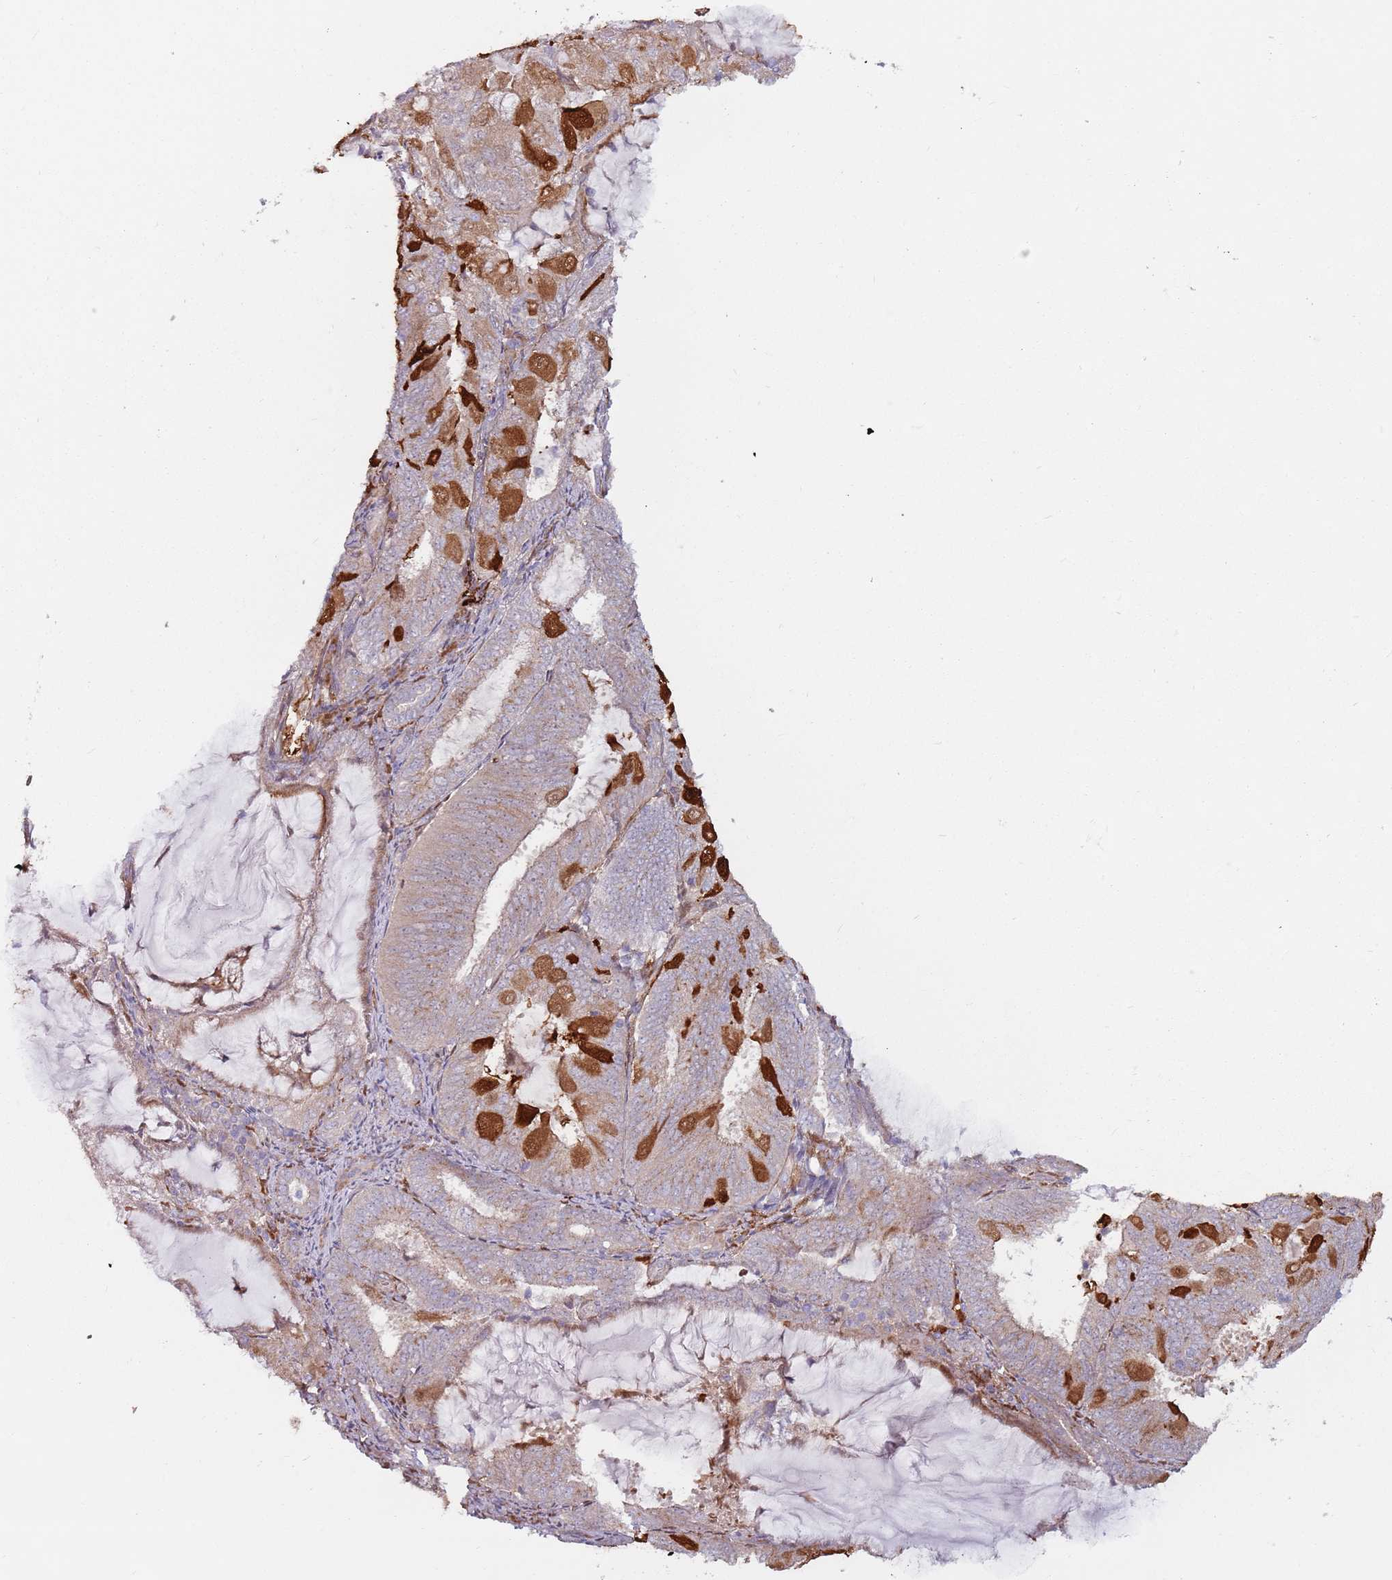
{"staining": {"intensity": "strong", "quantity": "<25%", "location": "cytoplasmic/membranous,nuclear"}, "tissue": "endometrial cancer", "cell_type": "Tumor cells", "image_type": "cancer", "snomed": [{"axis": "morphology", "description": "Adenocarcinoma, NOS"}, {"axis": "topography", "description": "Endometrium"}], "caption": "A brown stain shows strong cytoplasmic/membranous and nuclear positivity of a protein in endometrial cancer tumor cells. (IHC, brightfield microscopy, high magnification).", "gene": "CCDC150", "patient": {"sex": "female", "age": 81}}